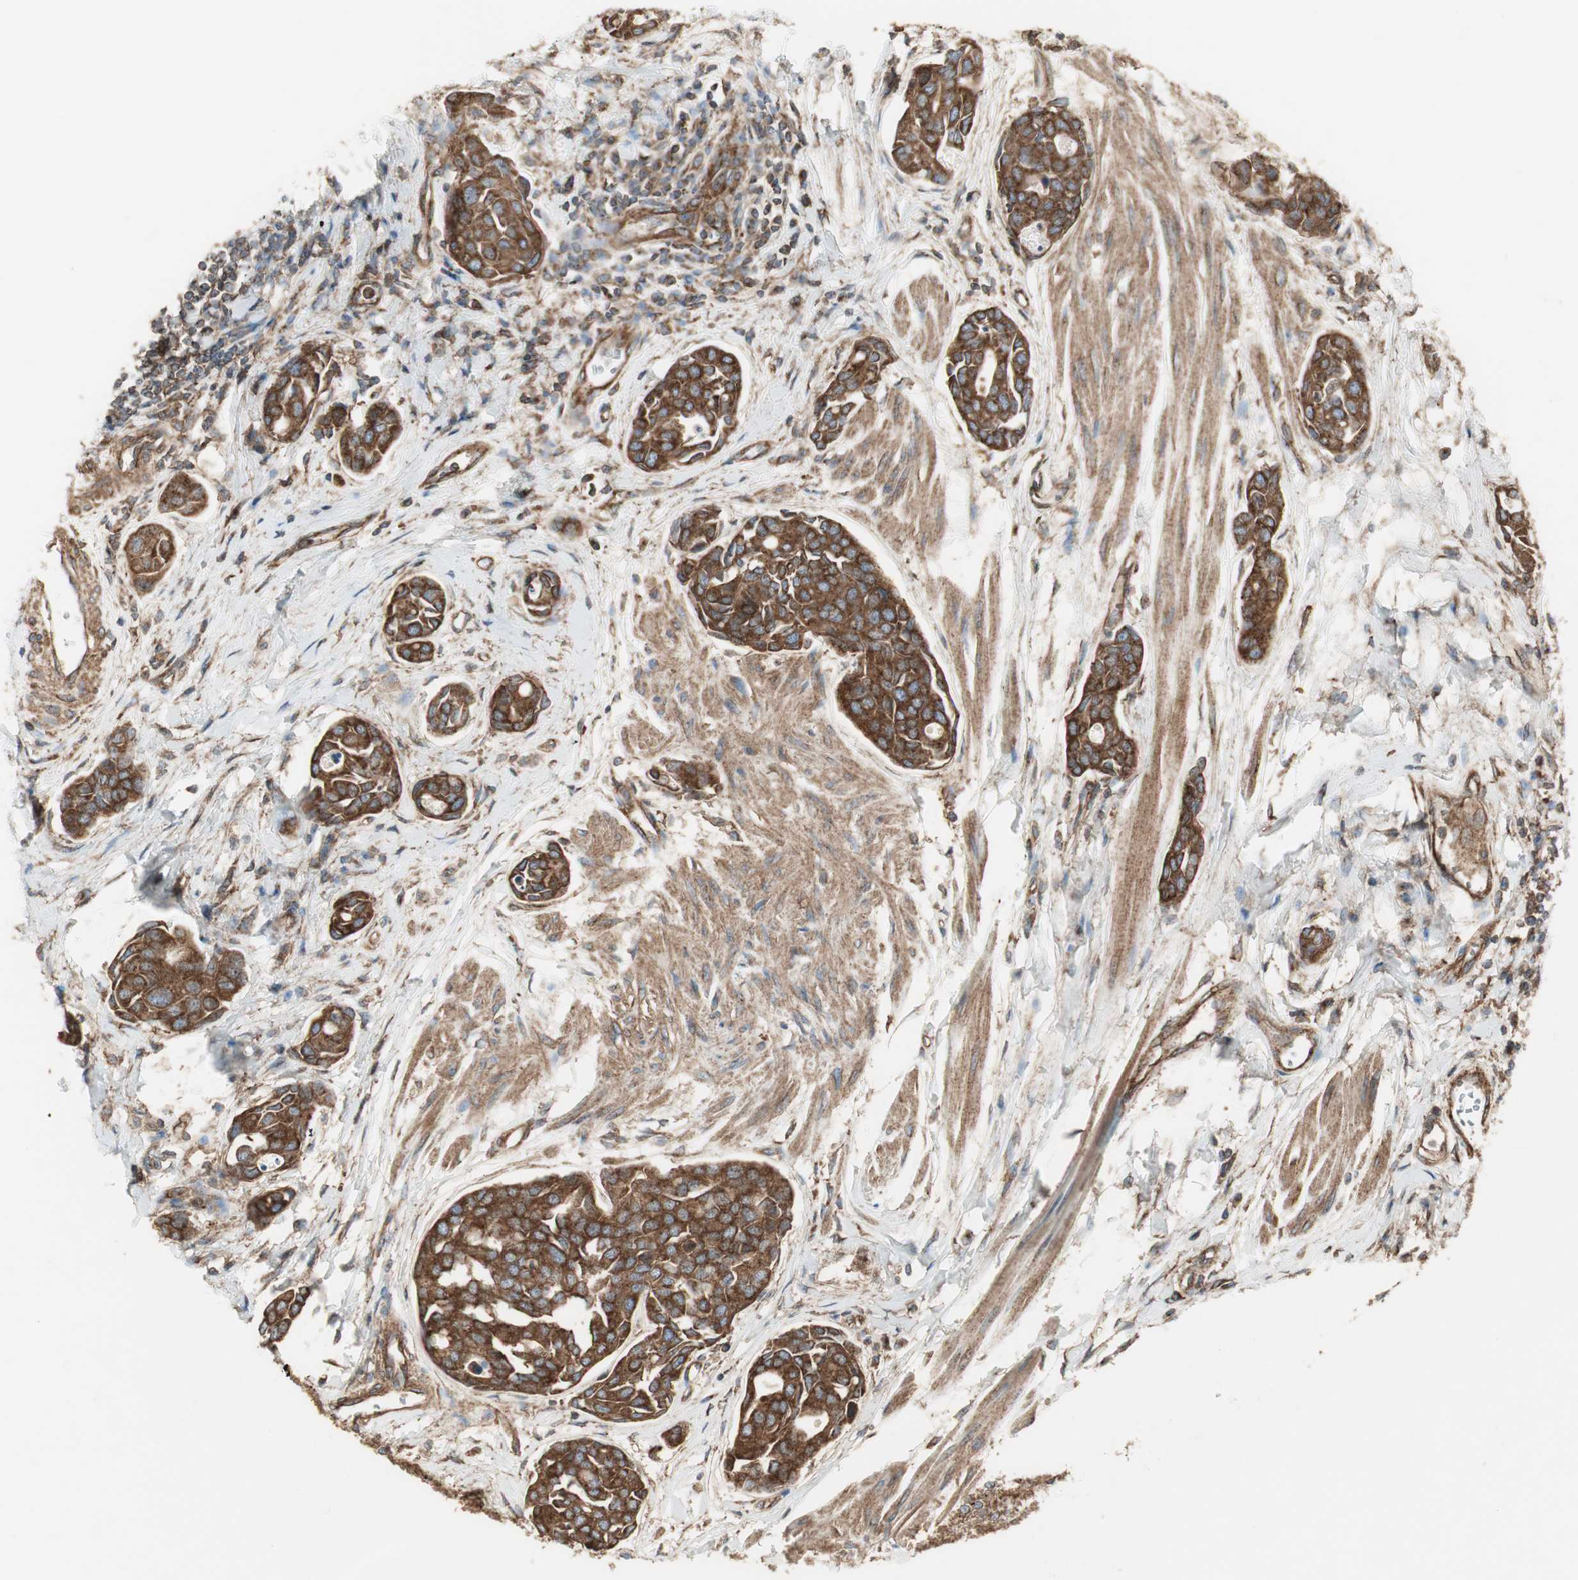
{"staining": {"intensity": "strong", "quantity": ">75%", "location": "cytoplasmic/membranous"}, "tissue": "urothelial cancer", "cell_type": "Tumor cells", "image_type": "cancer", "snomed": [{"axis": "morphology", "description": "Urothelial carcinoma, High grade"}, {"axis": "topography", "description": "Urinary bladder"}], "caption": "An immunohistochemistry photomicrograph of tumor tissue is shown. Protein staining in brown labels strong cytoplasmic/membranous positivity in urothelial cancer within tumor cells.", "gene": "H6PD", "patient": {"sex": "male", "age": 78}}